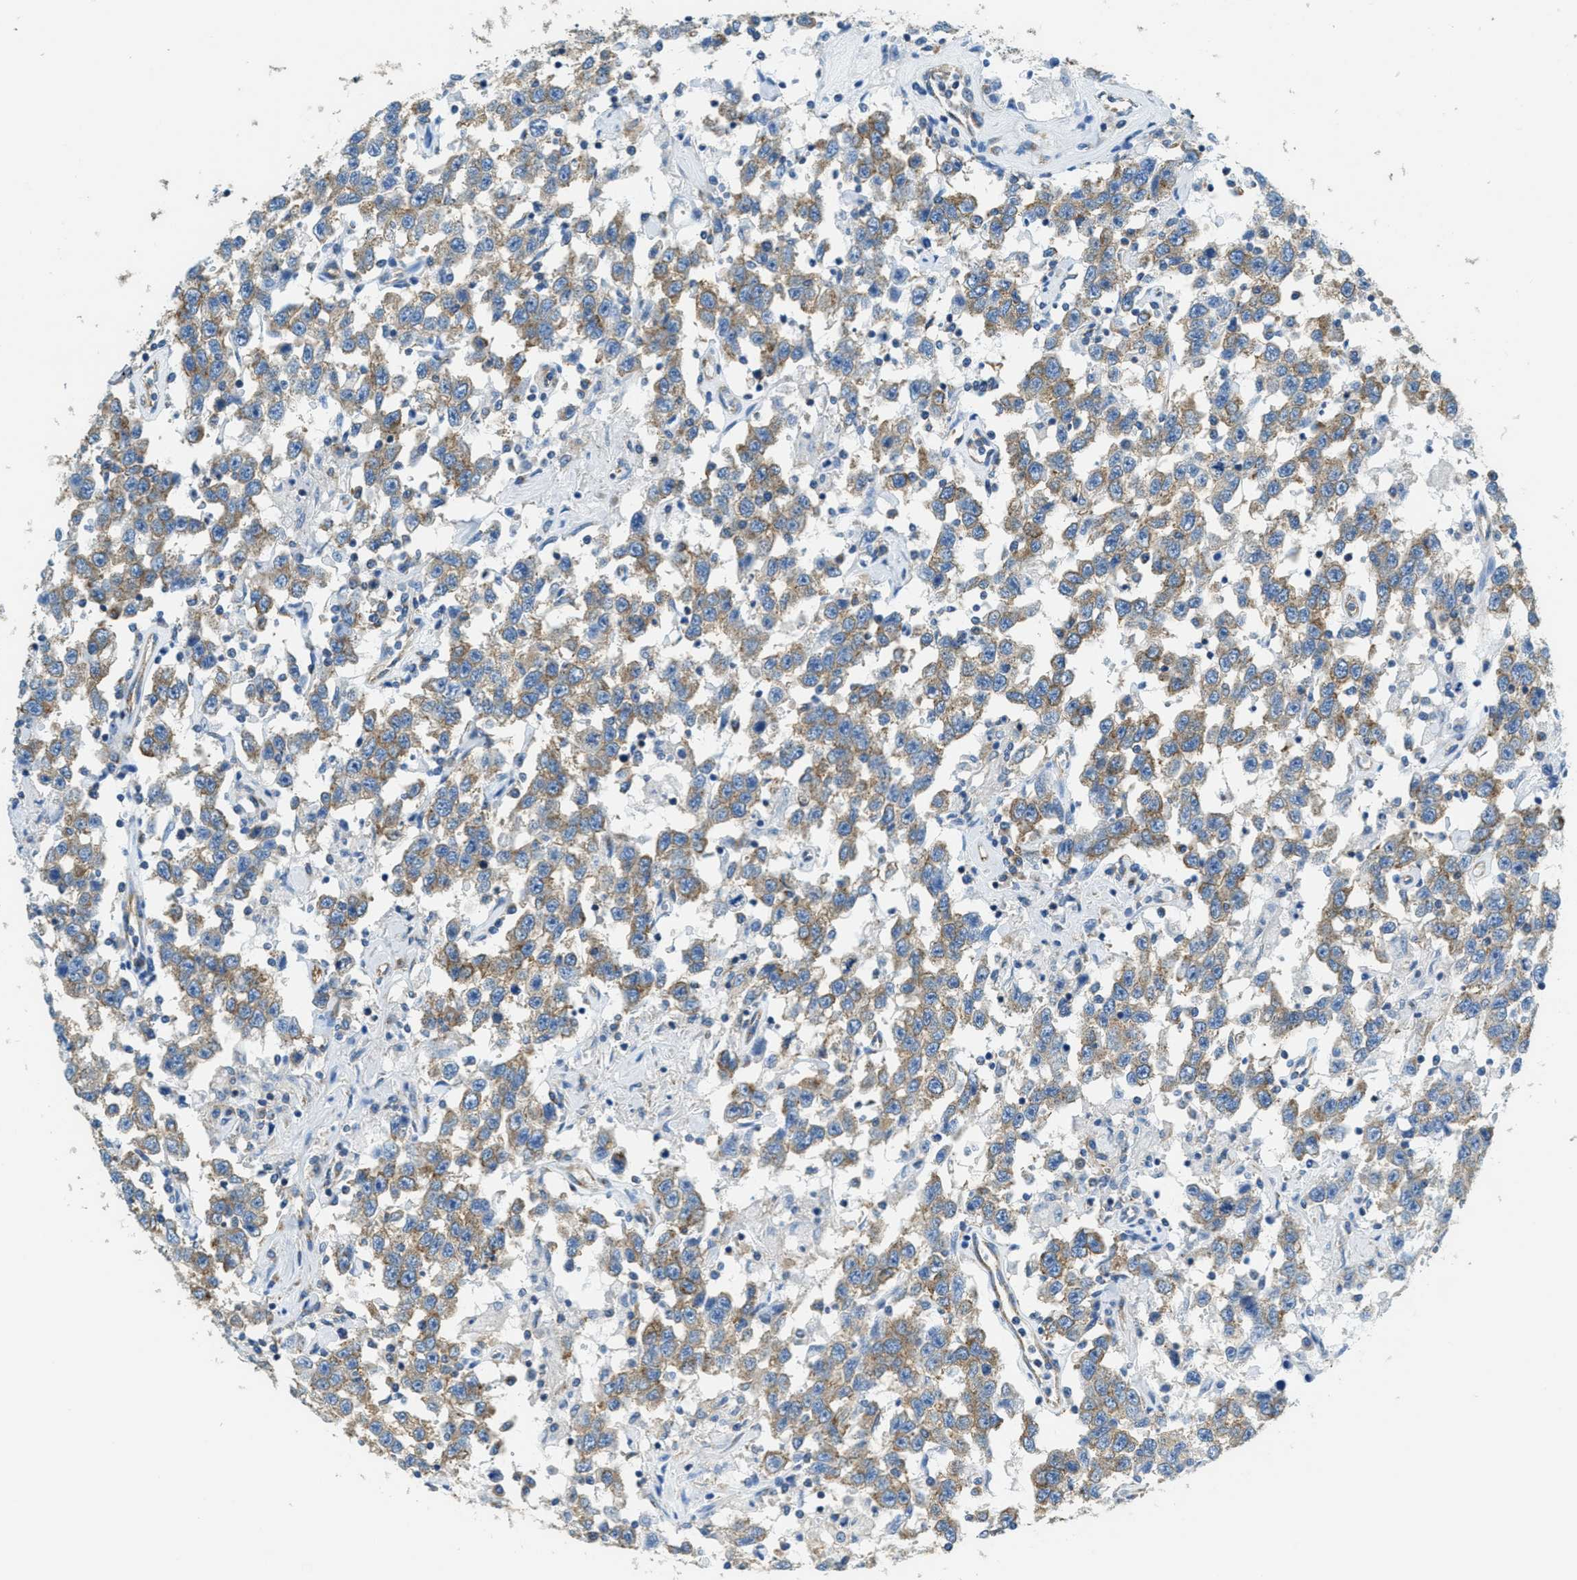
{"staining": {"intensity": "moderate", "quantity": ">75%", "location": "cytoplasmic/membranous"}, "tissue": "testis cancer", "cell_type": "Tumor cells", "image_type": "cancer", "snomed": [{"axis": "morphology", "description": "Seminoma, NOS"}, {"axis": "topography", "description": "Testis"}], "caption": "IHC photomicrograph of neoplastic tissue: human testis cancer (seminoma) stained using immunohistochemistry demonstrates medium levels of moderate protein expression localized specifically in the cytoplasmic/membranous of tumor cells, appearing as a cytoplasmic/membranous brown color.", "gene": "AP2B1", "patient": {"sex": "male", "age": 41}}